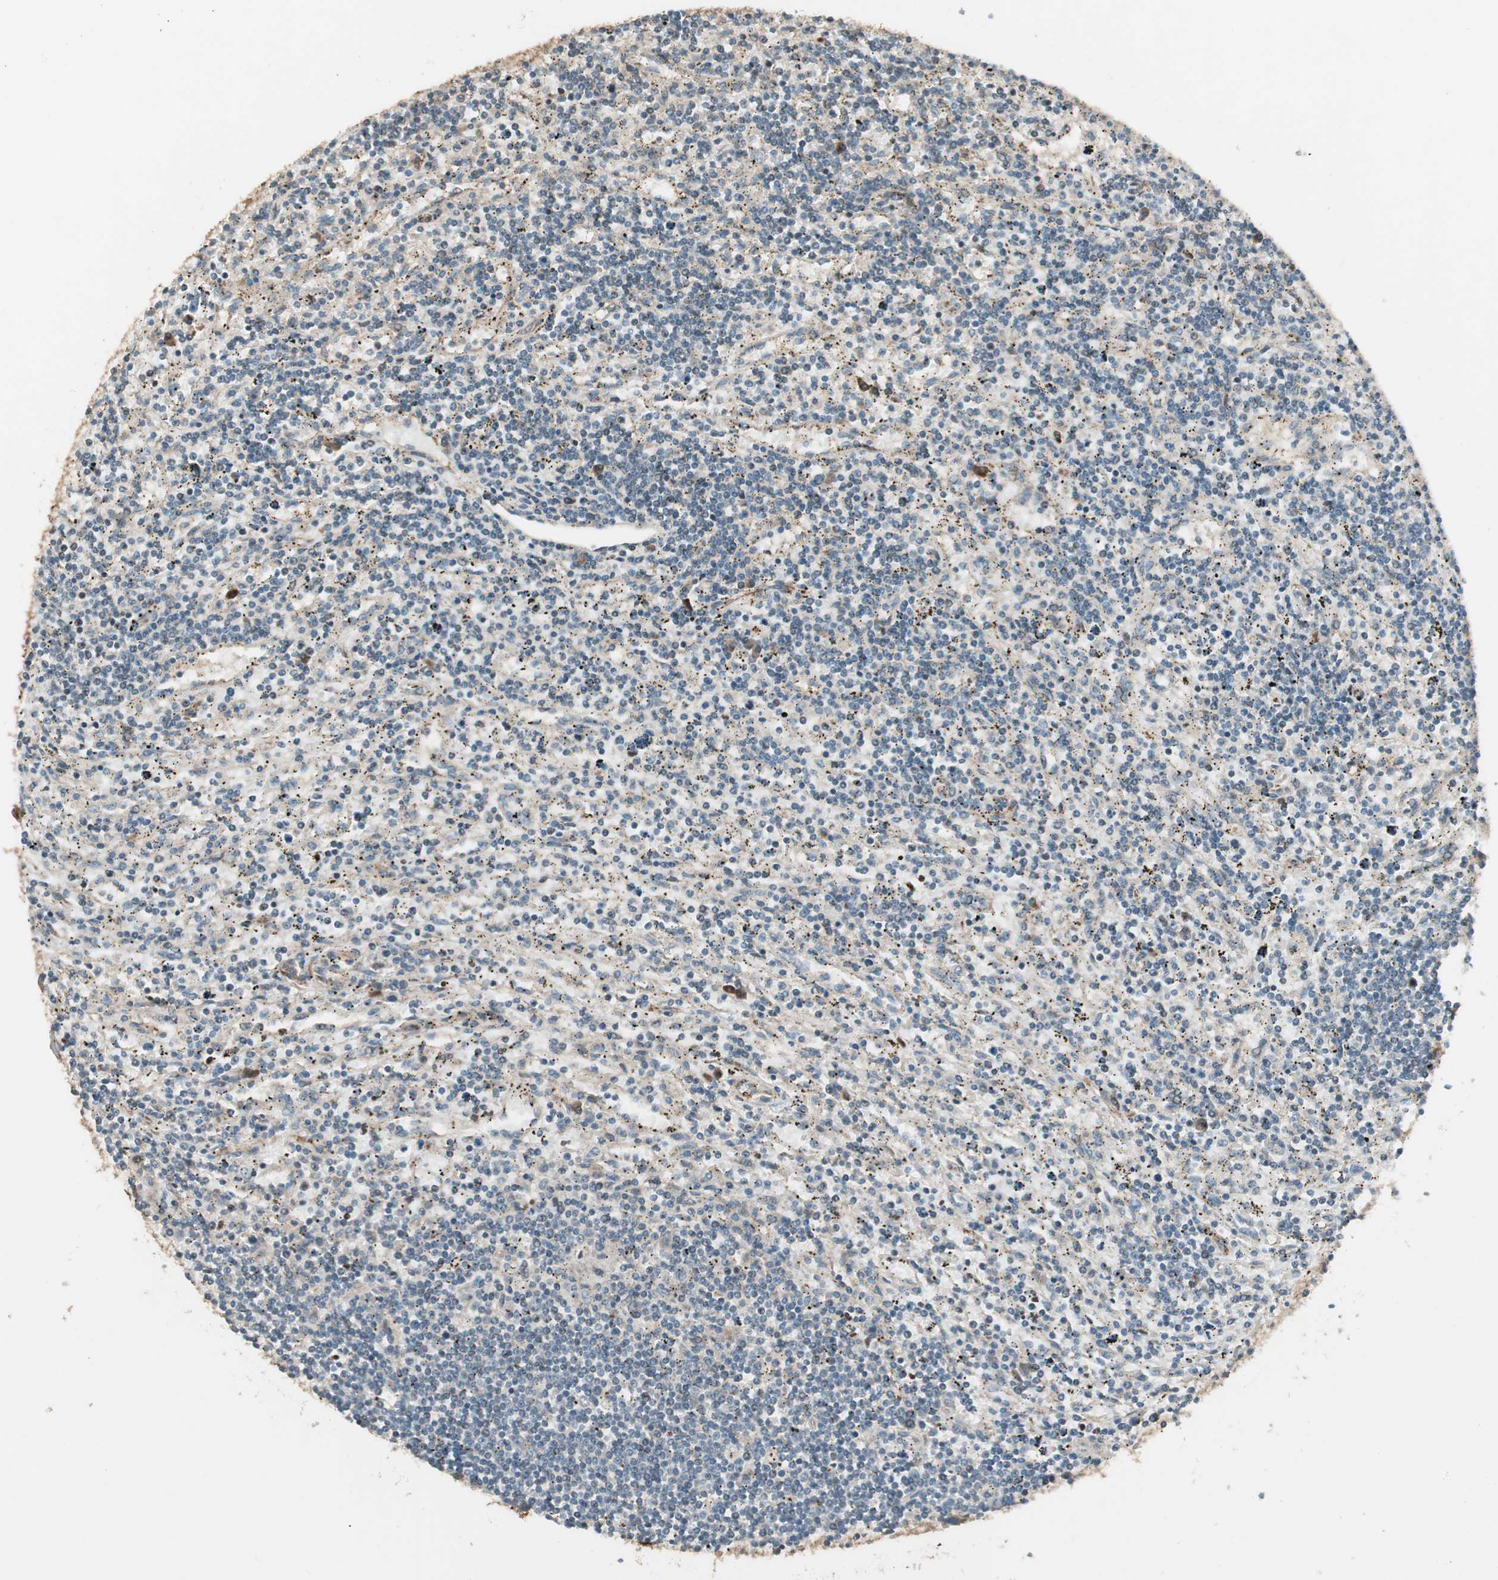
{"staining": {"intensity": "negative", "quantity": "none", "location": "none"}, "tissue": "lymphoma", "cell_type": "Tumor cells", "image_type": "cancer", "snomed": [{"axis": "morphology", "description": "Malignant lymphoma, non-Hodgkin's type, Low grade"}, {"axis": "topography", "description": "Spleen"}], "caption": "High magnification brightfield microscopy of lymphoma stained with DAB (brown) and counterstained with hematoxylin (blue): tumor cells show no significant expression.", "gene": "PPP2R5E", "patient": {"sex": "male", "age": 76}}